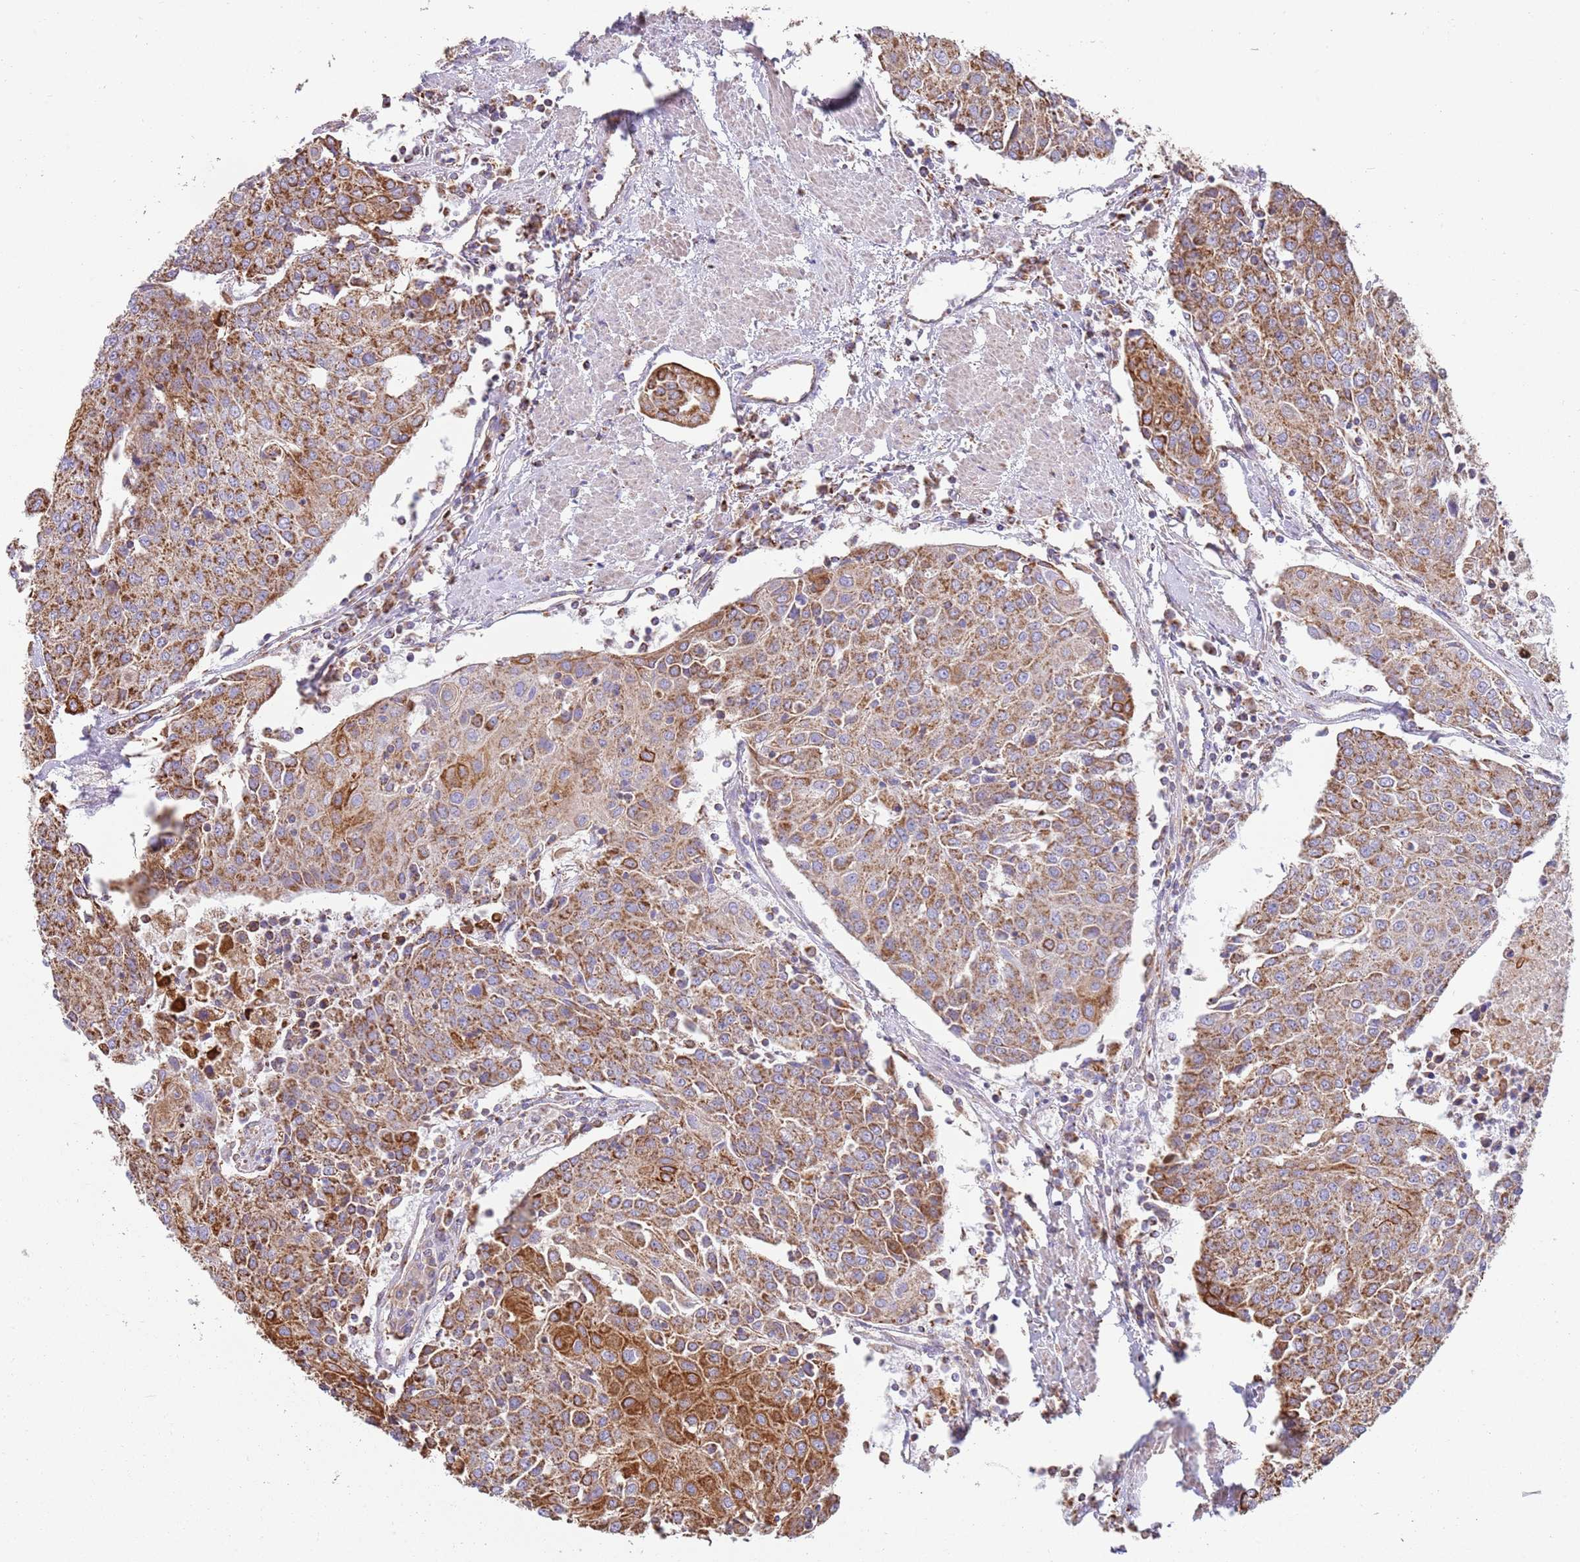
{"staining": {"intensity": "moderate", "quantity": ">75%", "location": "cytoplasmic/membranous"}, "tissue": "urothelial cancer", "cell_type": "Tumor cells", "image_type": "cancer", "snomed": [{"axis": "morphology", "description": "Urothelial carcinoma, High grade"}, {"axis": "topography", "description": "Urinary bladder"}], "caption": "High-grade urothelial carcinoma was stained to show a protein in brown. There is medium levels of moderate cytoplasmic/membranous positivity in about >75% of tumor cells.", "gene": "TTLL1", "patient": {"sex": "female", "age": 85}}